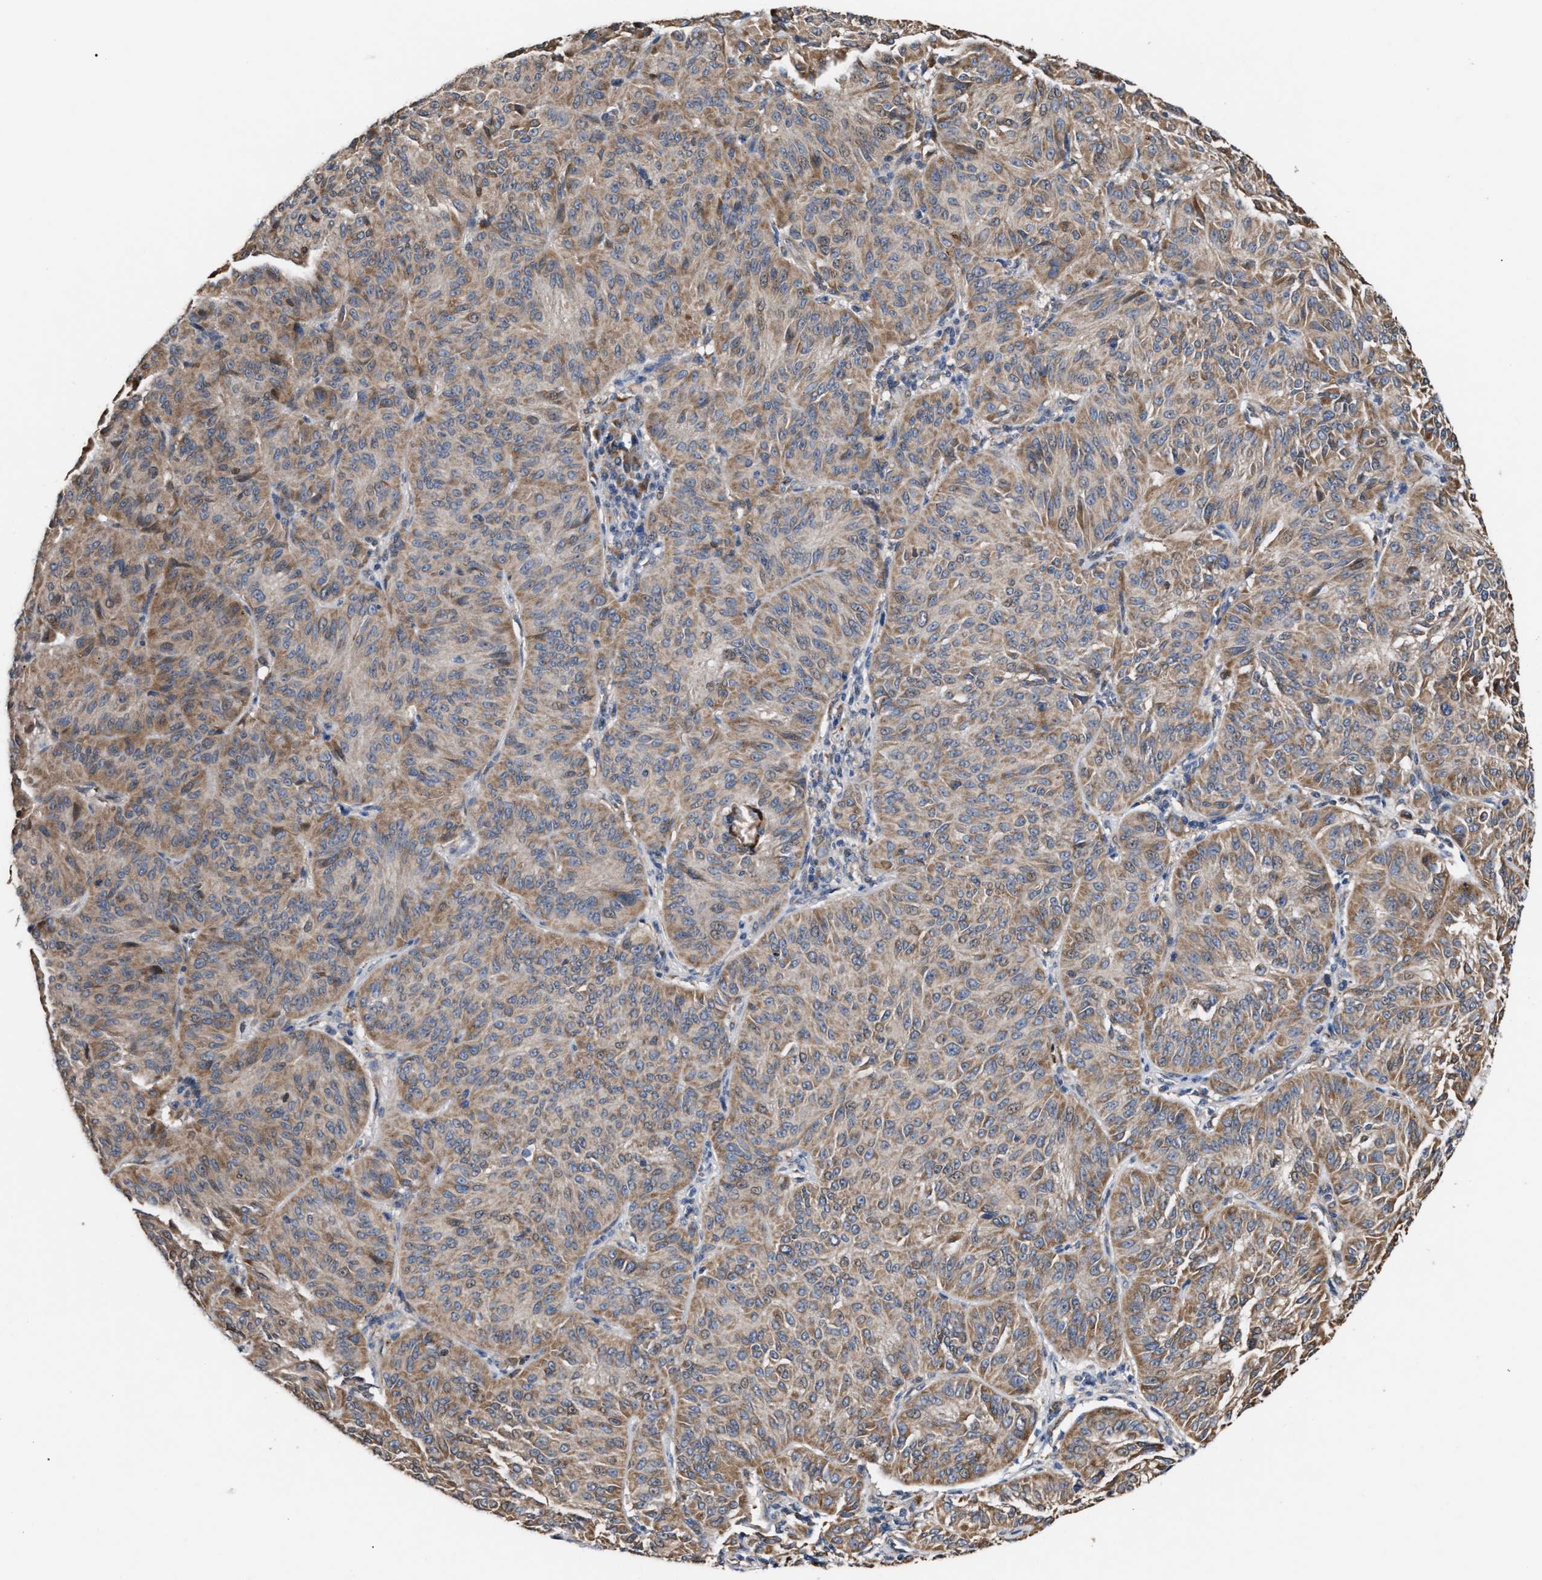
{"staining": {"intensity": "moderate", "quantity": "<25%", "location": "cytoplasmic/membranous"}, "tissue": "melanoma", "cell_type": "Tumor cells", "image_type": "cancer", "snomed": [{"axis": "morphology", "description": "Malignant melanoma, NOS"}, {"axis": "topography", "description": "Skin"}], "caption": "IHC photomicrograph of human melanoma stained for a protein (brown), which displays low levels of moderate cytoplasmic/membranous expression in approximately <25% of tumor cells.", "gene": "GOSR1", "patient": {"sex": "female", "age": 72}}